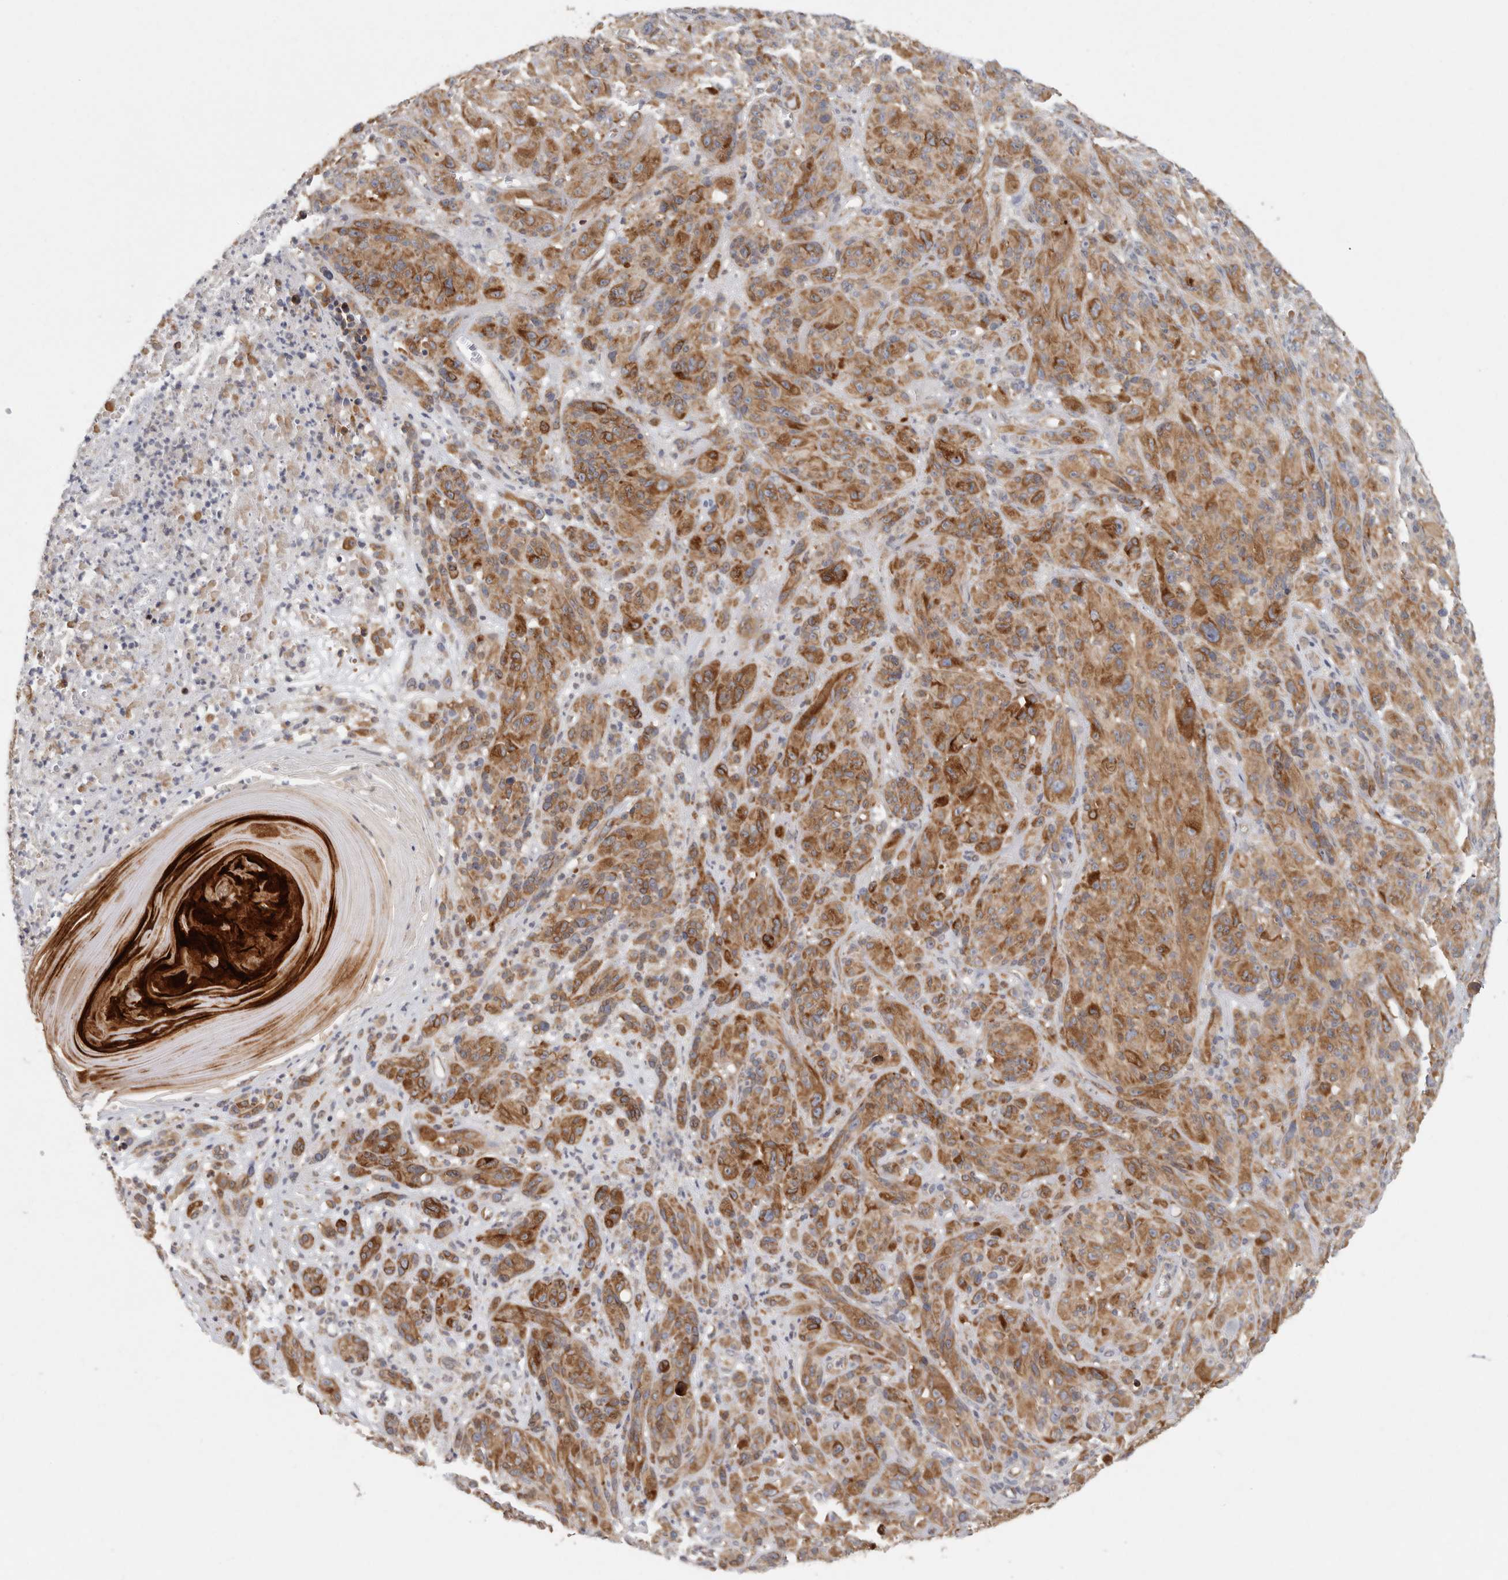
{"staining": {"intensity": "moderate", "quantity": ">75%", "location": "cytoplasmic/membranous"}, "tissue": "melanoma", "cell_type": "Tumor cells", "image_type": "cancer", "snomed": [{"axis": "morphology", "description": "Malignant melanoma, NOS"}, {"axis": "topography", "description": "Skin of head"}], "caption": "Malignant melanoma stained with DAB IHC exhibits medium levels of moderate cytoplasmic/membranous staining in approximately >75% of tumor cells. The protein is stained brown, and the nuclei are stained in blue (DAB (3,3'-diaminobenzidine) IHC with brightfield microscopy, high magnification).", "gene": "BCAP29", "patient": {"sex": "male", "age": 96}}